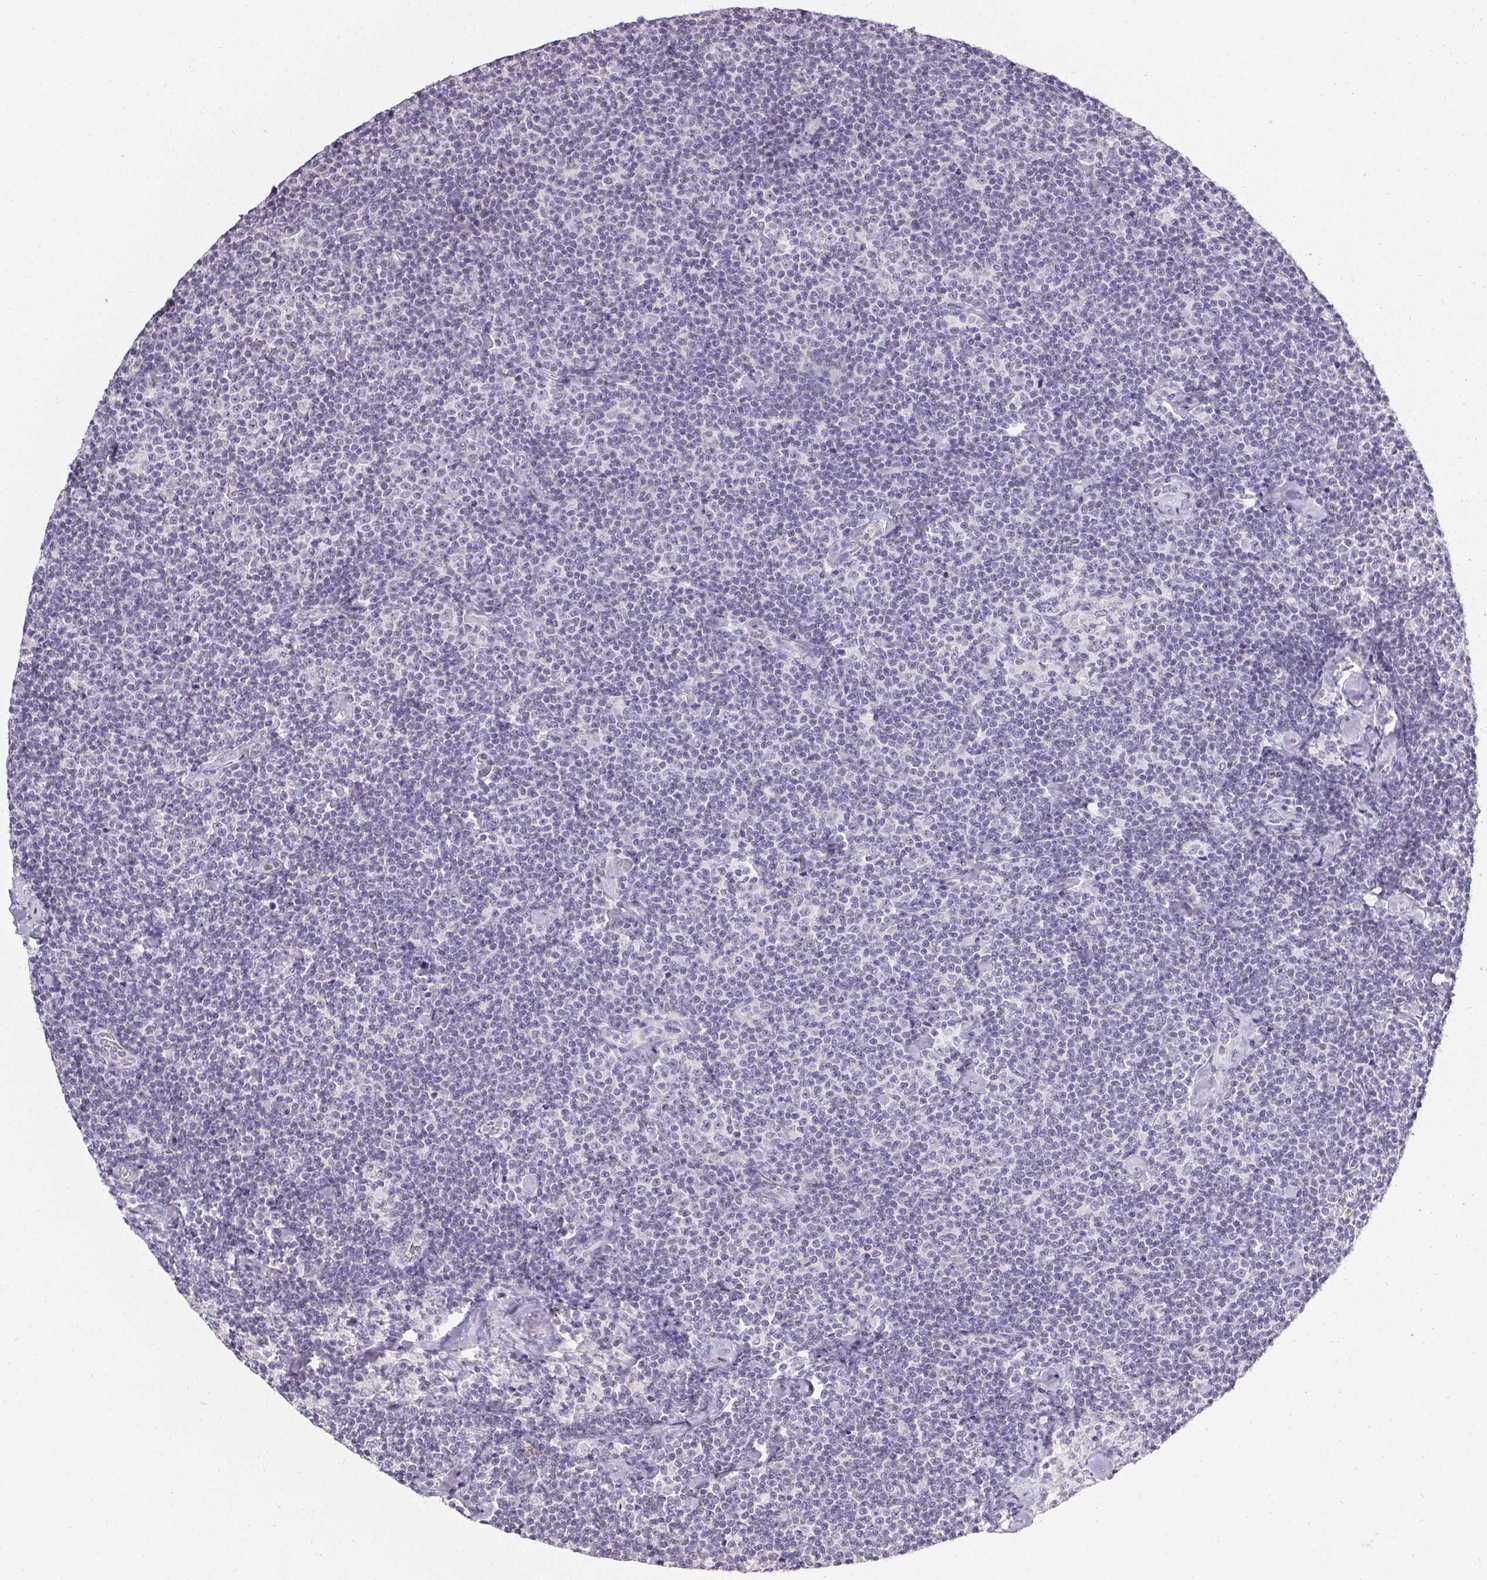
{"staining": {"intensity": "negative", "quantity": "none", "location": "none"}, "tissue": "lymphoma", "cell_type": "Tumor cells", "image_type": "cancer", "snomed": [{"axis": "morphology", "description": "Malignant lymphoma, non-Hodgkin's type, Low grade"}, {"axis": "topography", "description": "Lymph node"}], "caption": "Lymphoma was stained to show a protein in brown. There is no significant positivity in tumor cells.", "gene": "PMEL", "patient": {"sex": "male", "age": 81}}